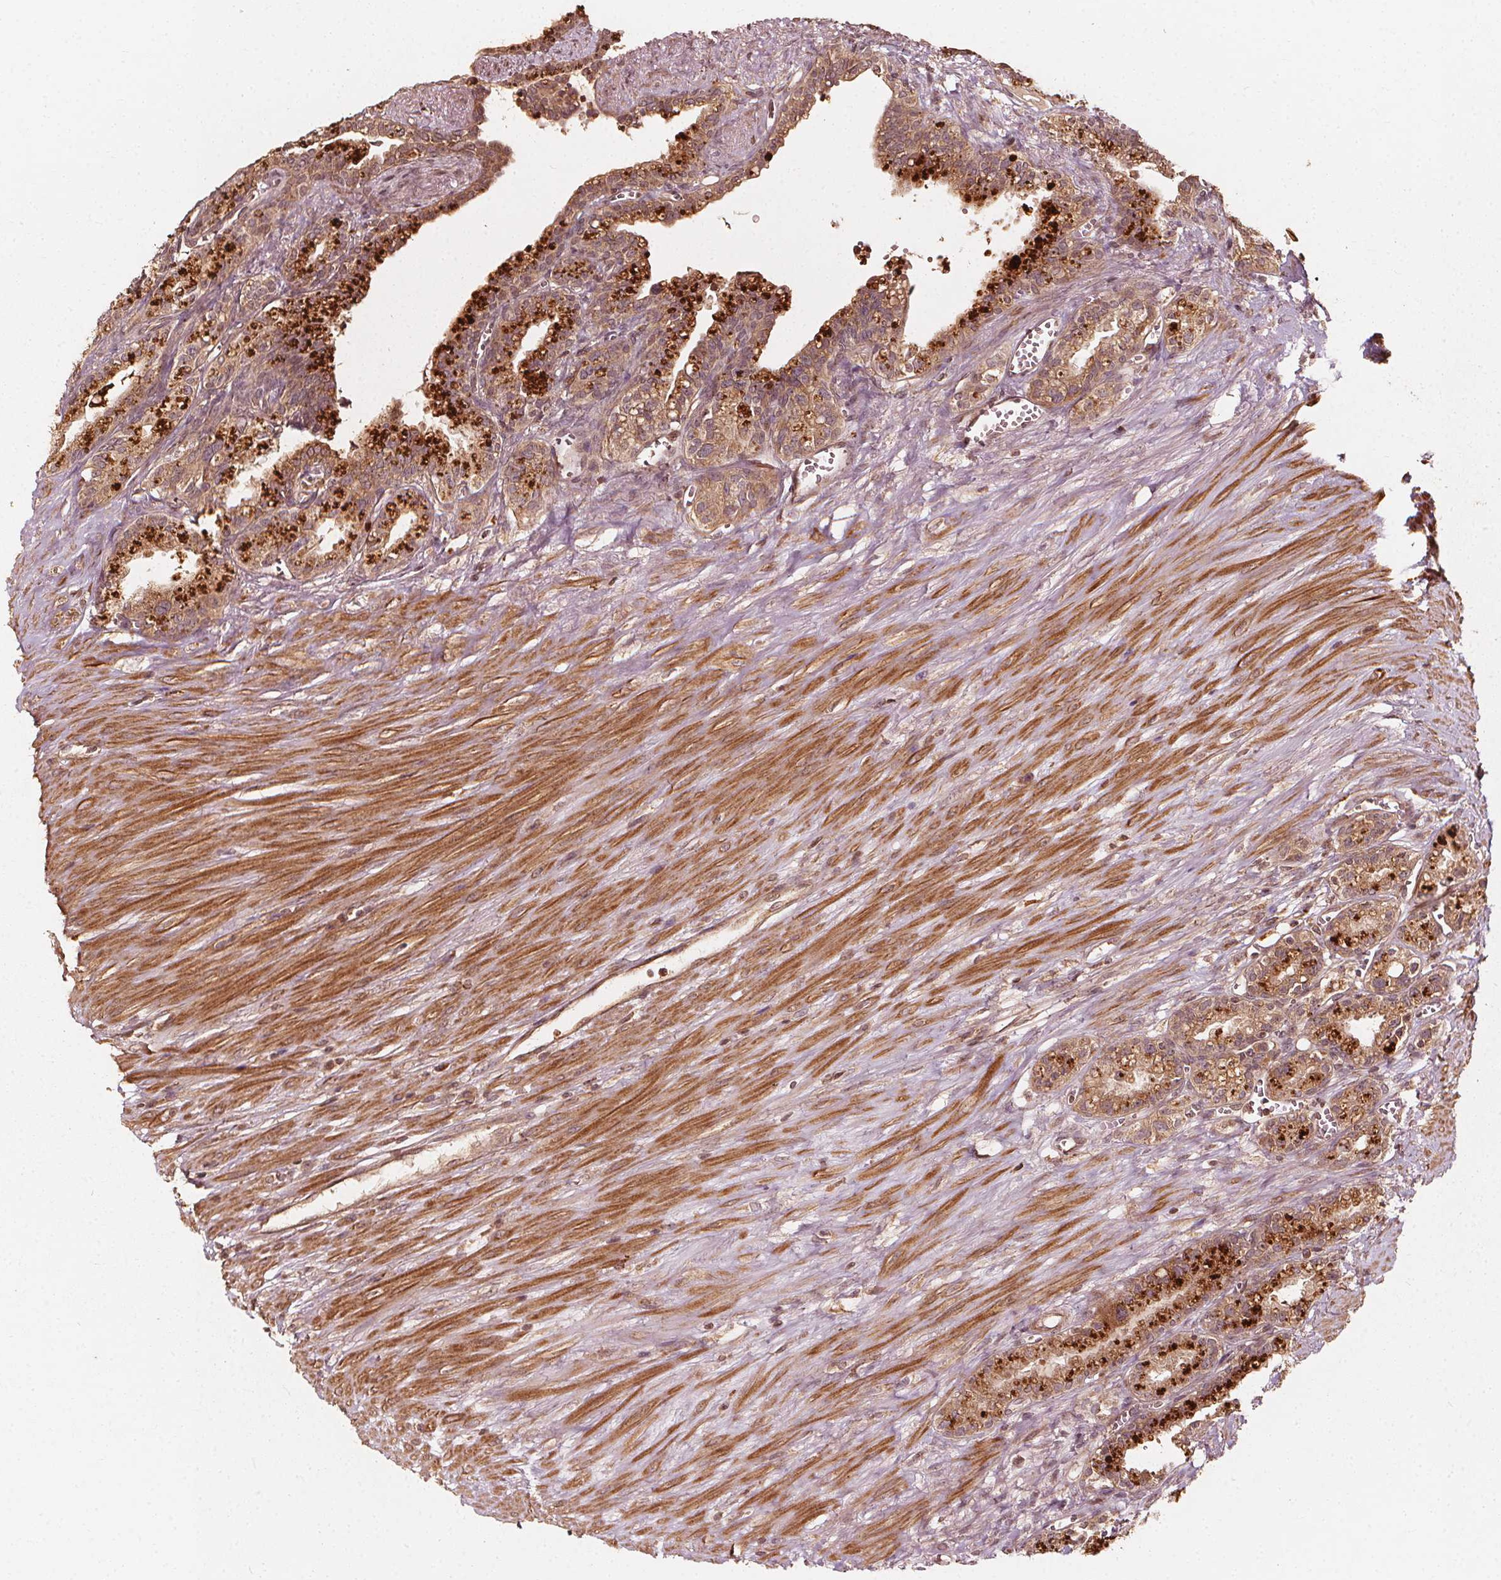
{"staining": {"intensity": "strong", "quantity": ">75%", "location": "cytoplasmic/membranous"}, "tissue": "seminal vesicle", "cell_type": "Glandular cells", "image_type": "normal", "snomed": [{"axis": "morphology", "description": "Normal tissue, NOS"}, {"axis": "morphology", "description": "Urothelial carcinoma, NOS"}, {"axis": "topography", "description": "Urinary bladder"}, {"axis": "topography", "description": "Seminal veicle"}], "caption": "Brown immunohistochemical staining in normal human seminal vesicle reveals strong cytoplasmic/membranous positivity in approximately >75% of glandular cells.", "gene": "NPC1", "patient": {"sex": "male", "age": 76}}